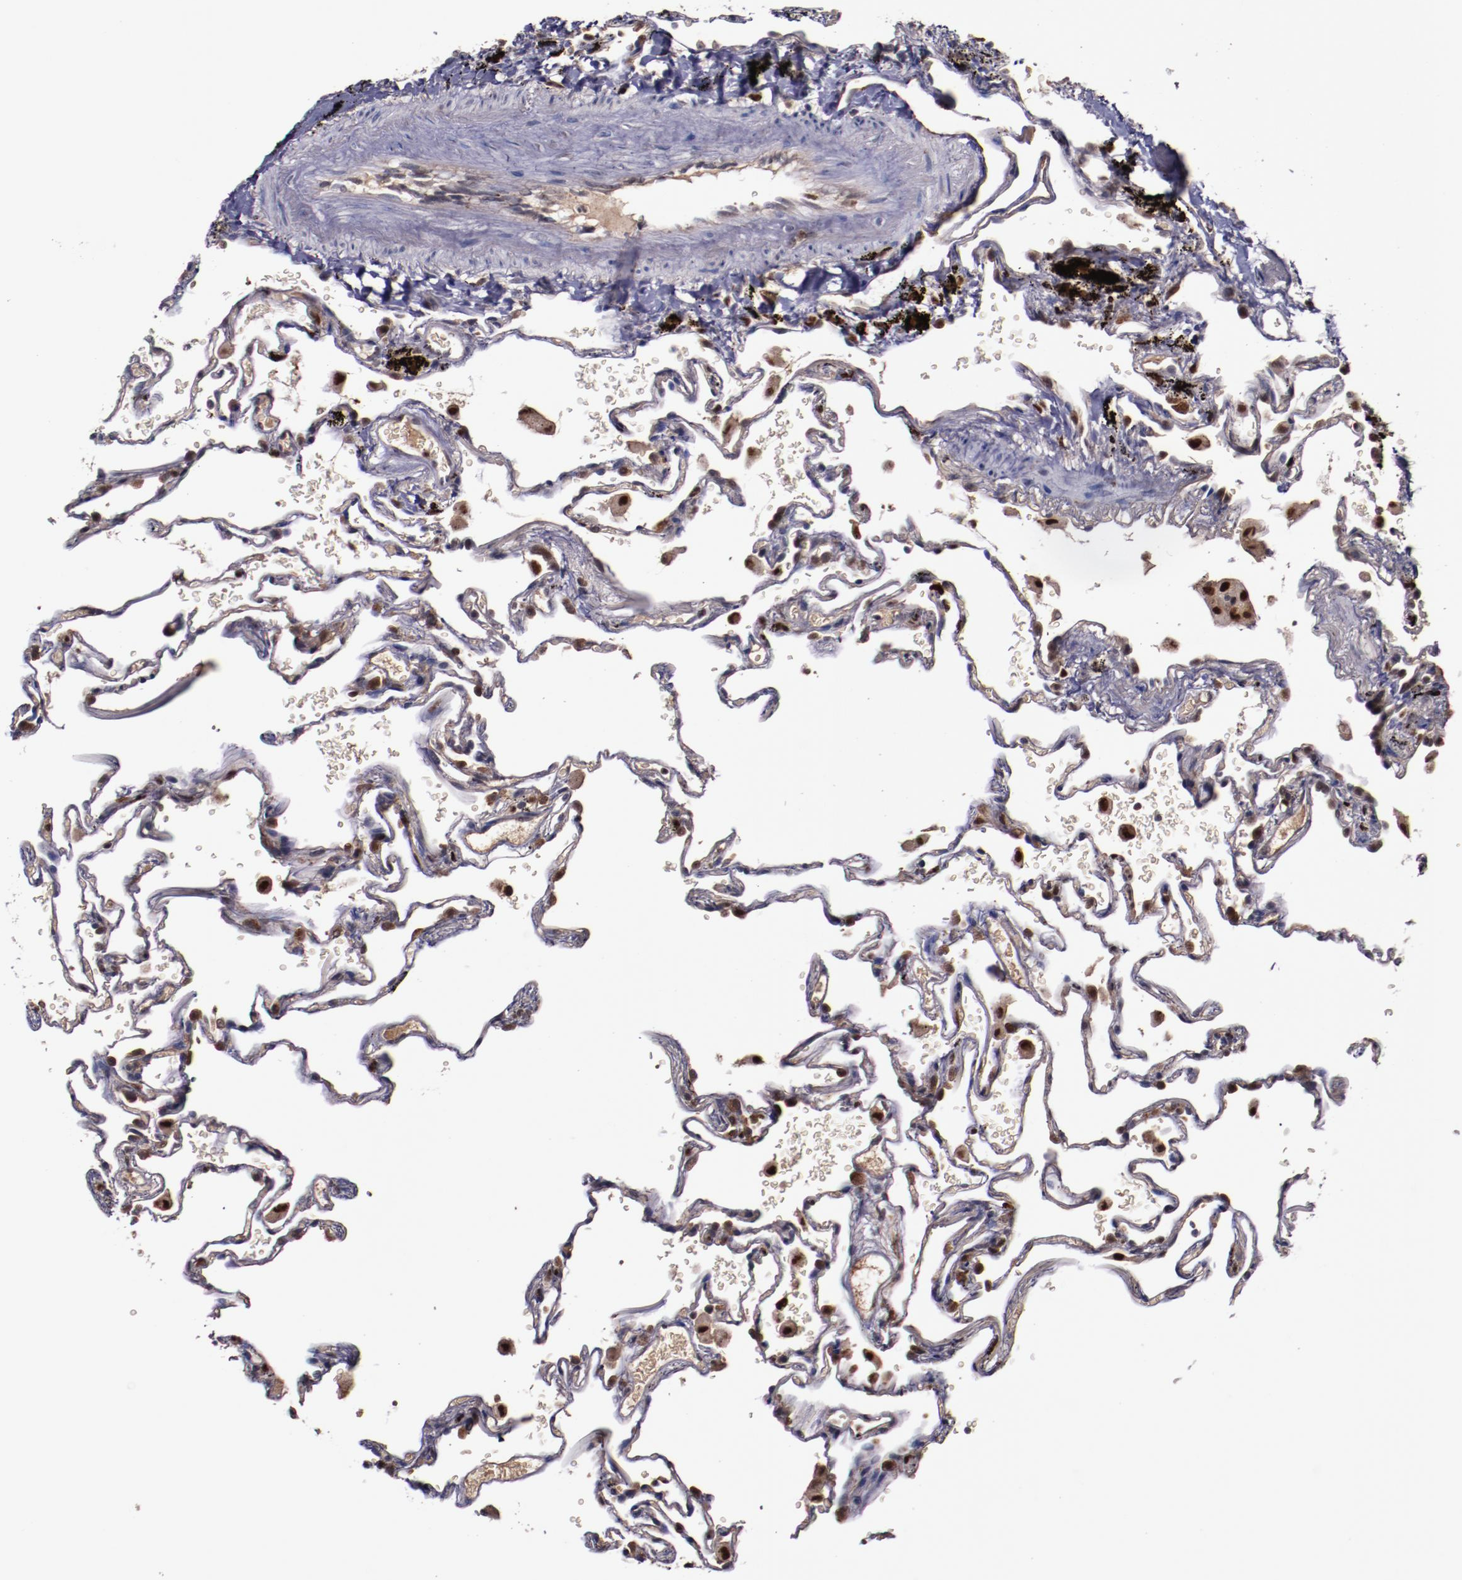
{"staining": {"intensity": "moderate", "quantity": ">75%", "location": "nuclear"}, "tissue": "lung", "cell_type": "Alveolar cells", "image_type": "normal", "snomed": [{"axis": "morphology", "description": "Normal tissue, NOS"}, {"axis": "morphology", "description": "Inflammation, NOS"}, {"axis": "topography", "description": "Lung"}], "caption": "A histopathology image of human lung stained for a protein reveals moderate nuclear brown staining in alveolar cells. (brown staining indicates protein expression, while blue staining denotes nuclei).", "gene": "CHEK2", "patient": {"sex": "male", "age": 69}}